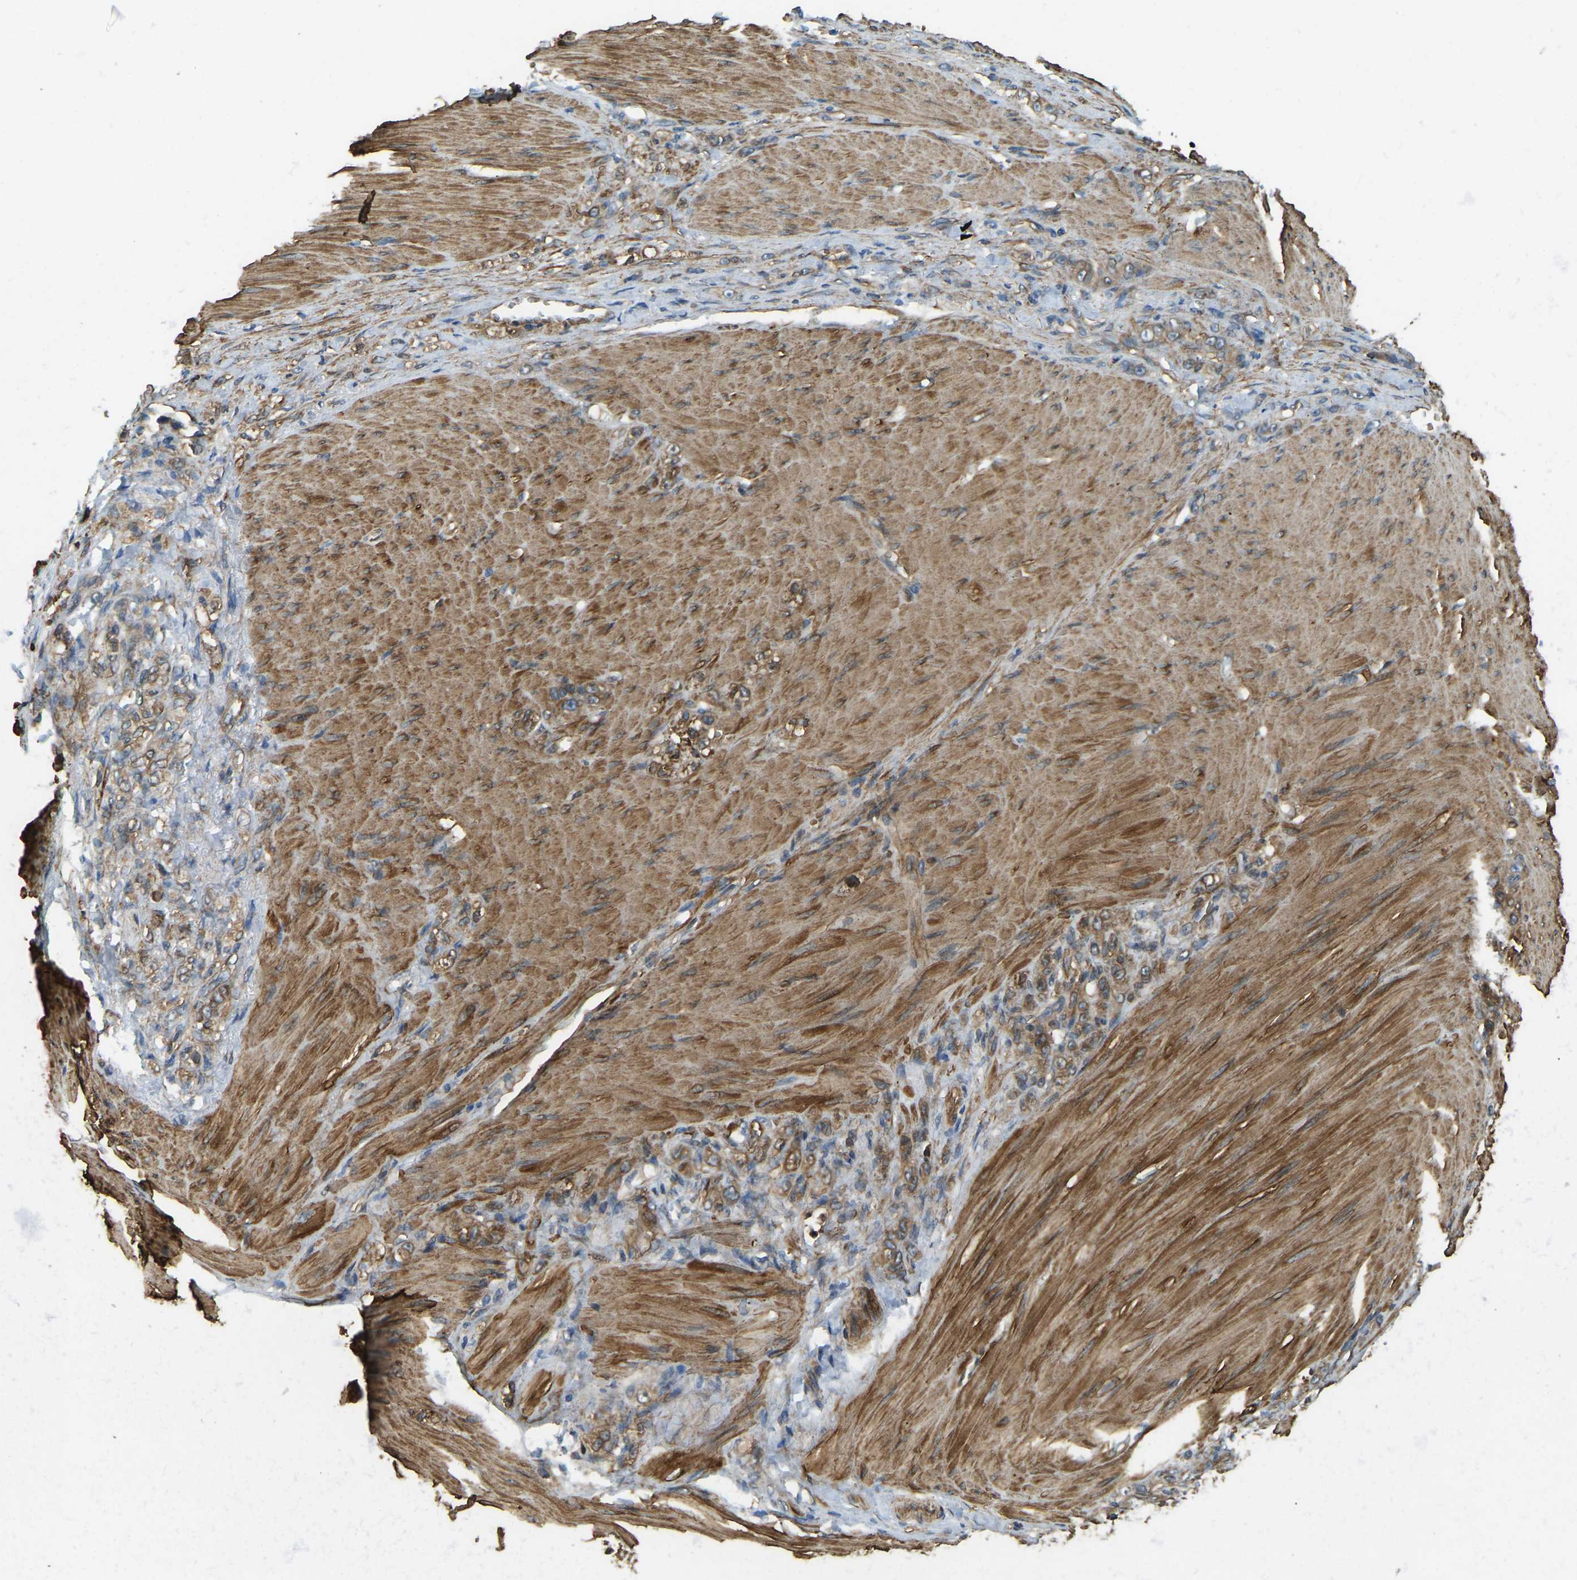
{"staining": {"intensity": "moderate", "quantity": ">75%", "location": "cytoplasmic/membranous"}, "tissue": "stomach cancer", "cell_type": "Tumor cells", "image_type": "cancer", "snomed": [{"axis": "morphology", "description": "Normal tissue, NOS"}, {"axis": "morphology", "description": "Adenocarcinoma, NOS"}, {"axis": "topography", "description": "Stomach"}], "caption": "Immunohistochemistry (DAB) staining of stomach adenocarcinoma demonstrates moderate cytoplasmic/membranous protein positivity in about >75% of tumor cells.", "gene": "ERGIC1", "patient": {"sex": "male", "age": 82}}